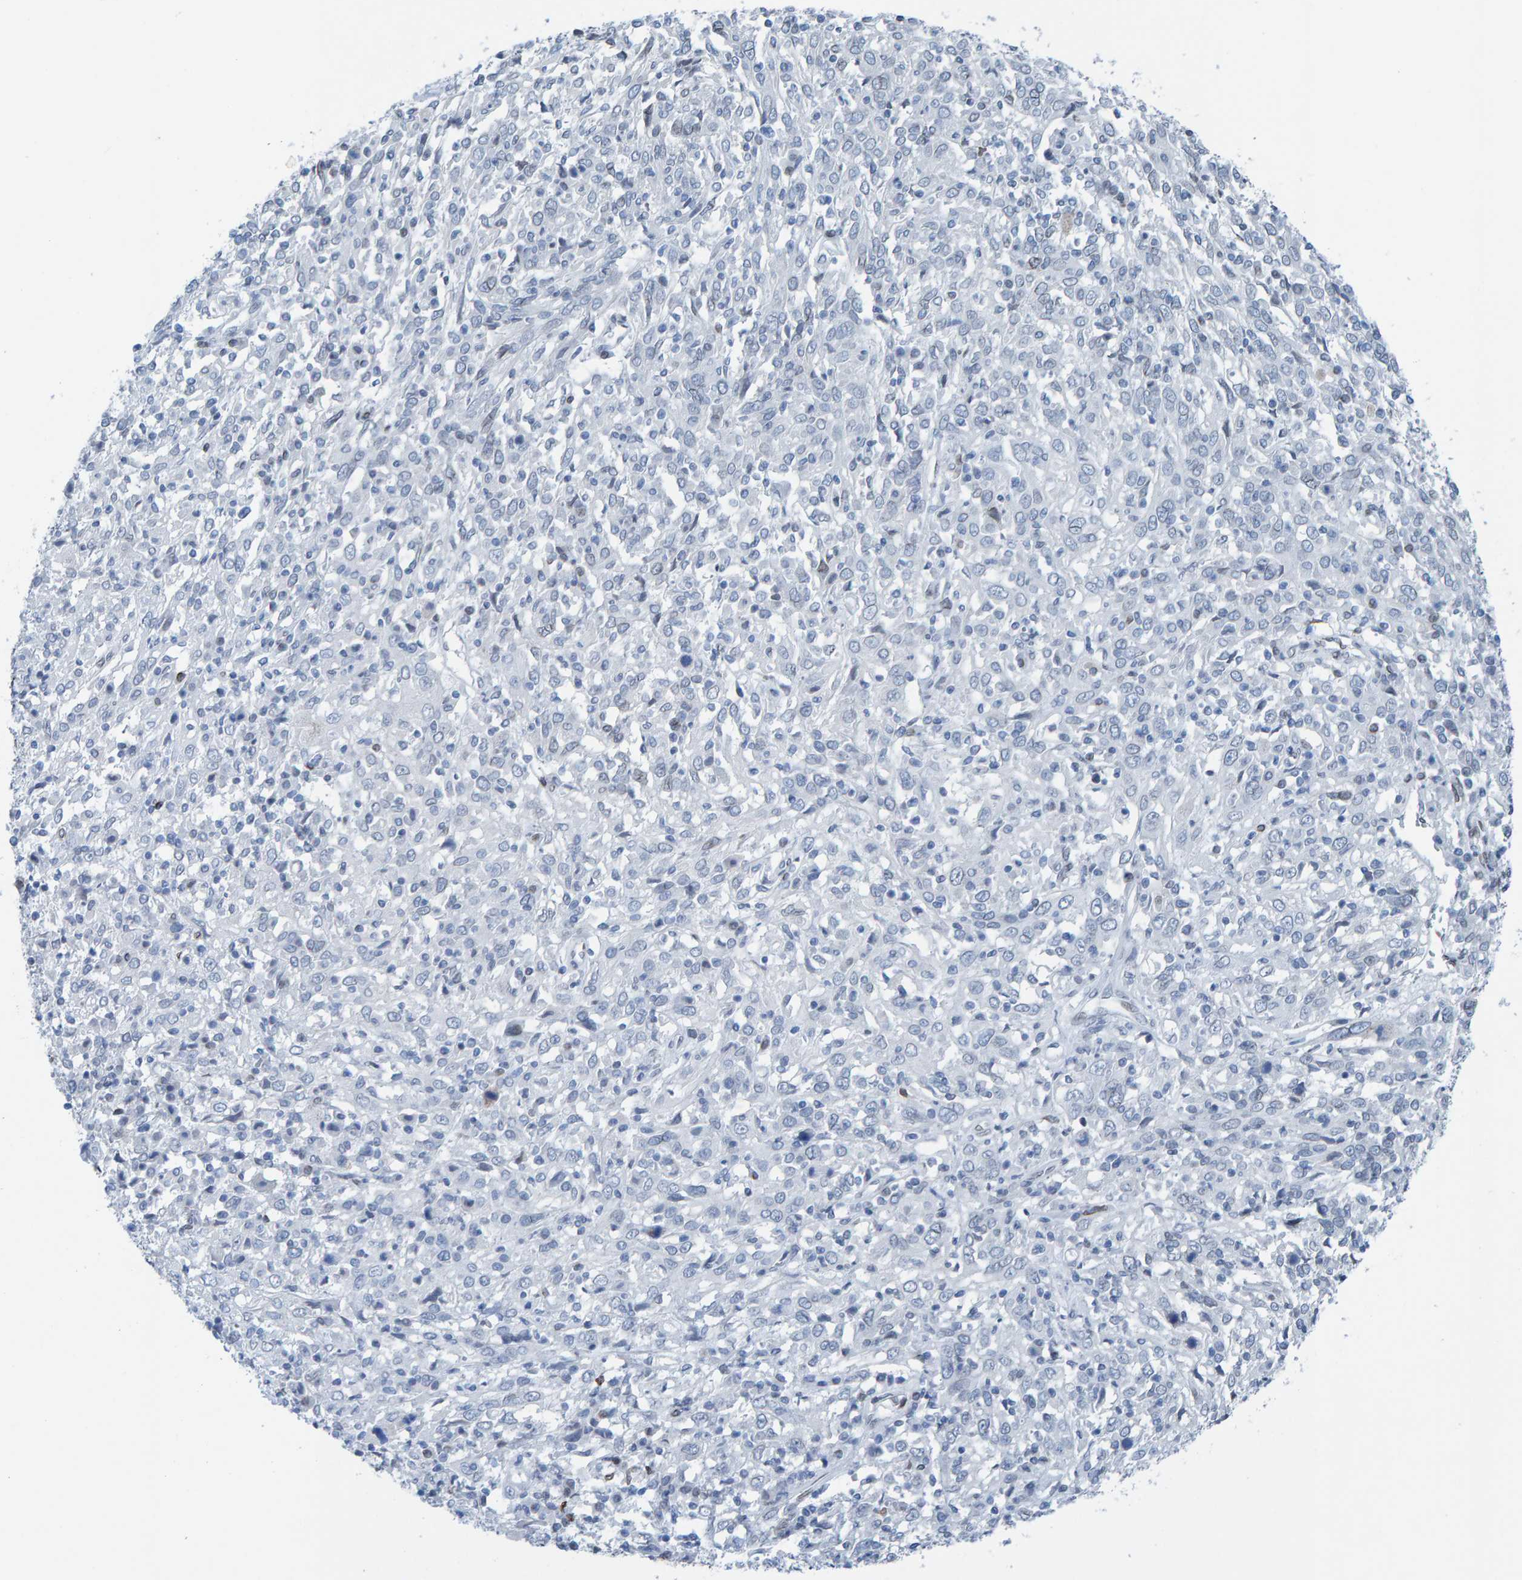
{"staining": {"intensity": "negative", "quantity": "none", "location": "none"}, "tissue": "cervical cancer", "cell_type": "Tumor cells", "image_type": "cancer", "snomed": [{"axis": "morphology", "description": "Squamous cell carcinoma, NOS"}, {"axis": "topography", "description": "Cervix"}], "caption": "Image shows no significant protein staining in tumor cells of cervical cancer. (IHC, brightfield microscopy, high magnification).", "gene": "LMNB2", "patient": {"sex": "female", "age": 46}}